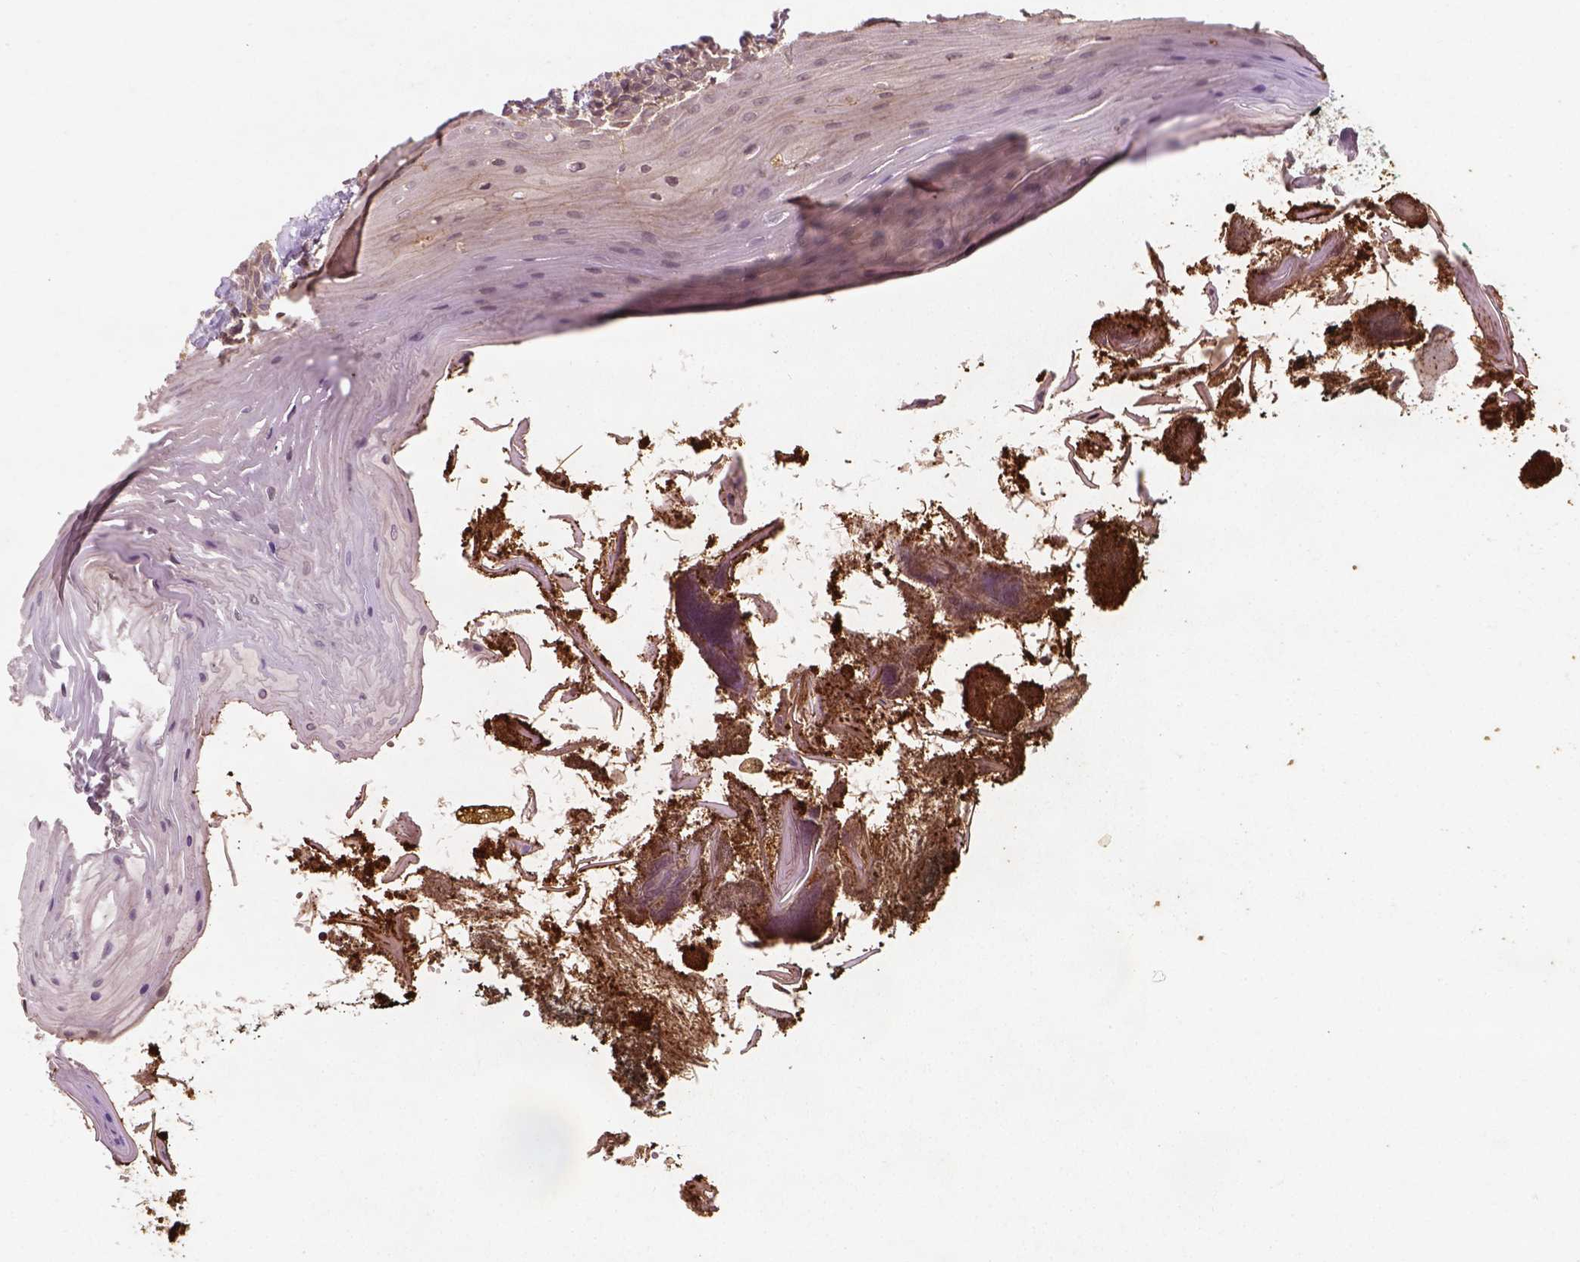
{"staining": {"intensity": "weak", "quantity": "<25%", "location": "cytoplasmic/membranous"}, "tissue": "oral mucosa", "cell_type": "Squamous epithelial cells", "image_type": "normal", "snomed": [{"axis": "morphology", "description": "Normal tissue, NOS"}, {"axis": "topography", "description": "Oral tissue"}], "caption": "An image of oral mucosa stained for a protein demonstrates no brown staining in squamous epithelial cells.", "gene": "CAMKK1", "patient": {"sex": "male", "age": 9}}